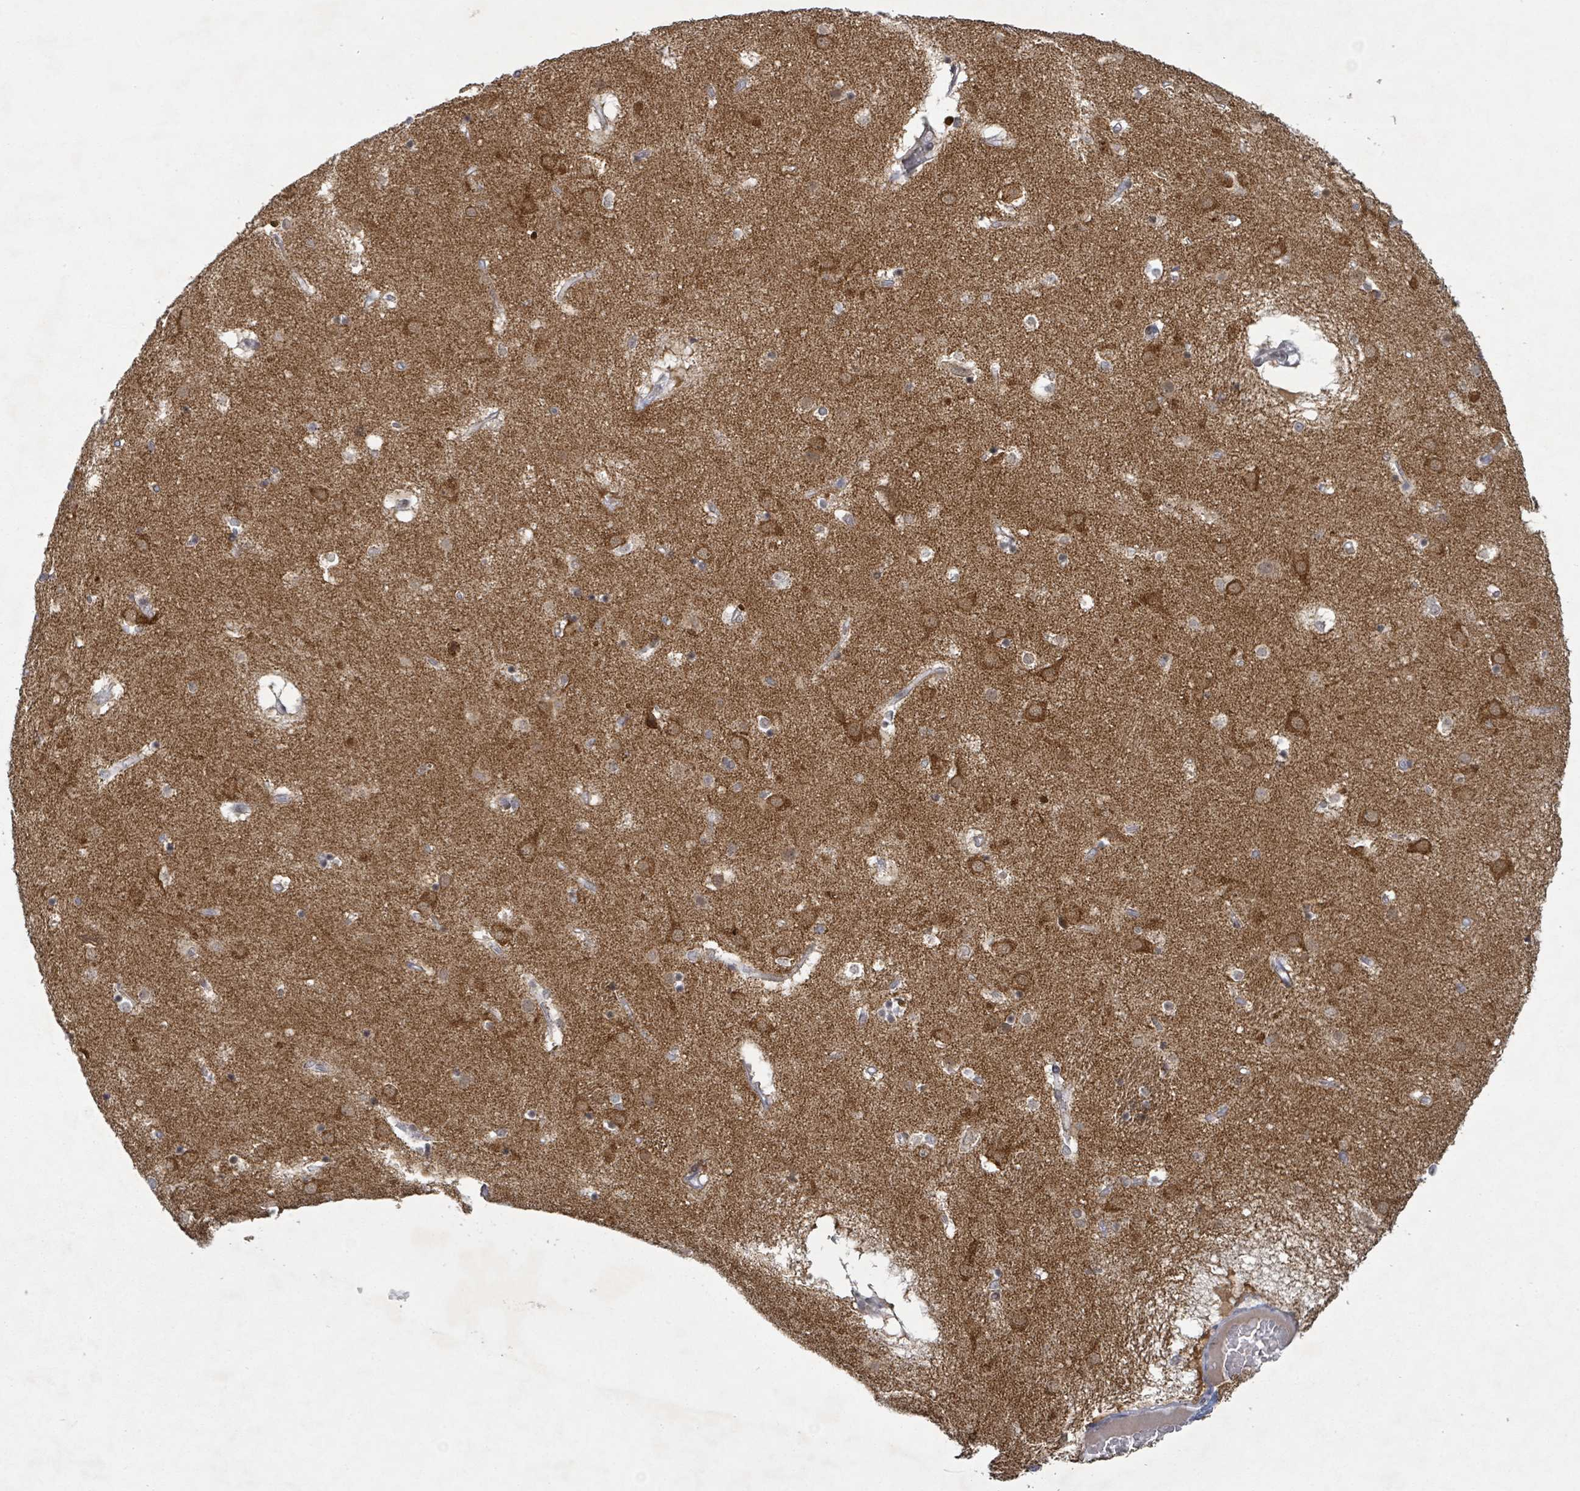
{"staining": {"intensity": "negative", "quantity": "none", "location": "none"}, "tissue": "caudate", "cell_type": "Glial cells", "image_type": "normal", "snomed": [{"axis": "morphology", "description": "Normal tissue, NOS"}, {"axis": "topography", "description": "Lateral ventricle wall"}], "caption": "High magnification brightfield microscopy of benign caudate stained with DAB (3,3'-diaminobenzidine) (brown) and counterstained with hematoxylin (blue): glial cells show no significant expression. The staining is performed using DAB (3,3'-diaminobenzidine) brown chromogen with nuclei counter-stained in using hematoxylin.", "gene": "BANP", "patient": {"sex": "male", "age": 70}}